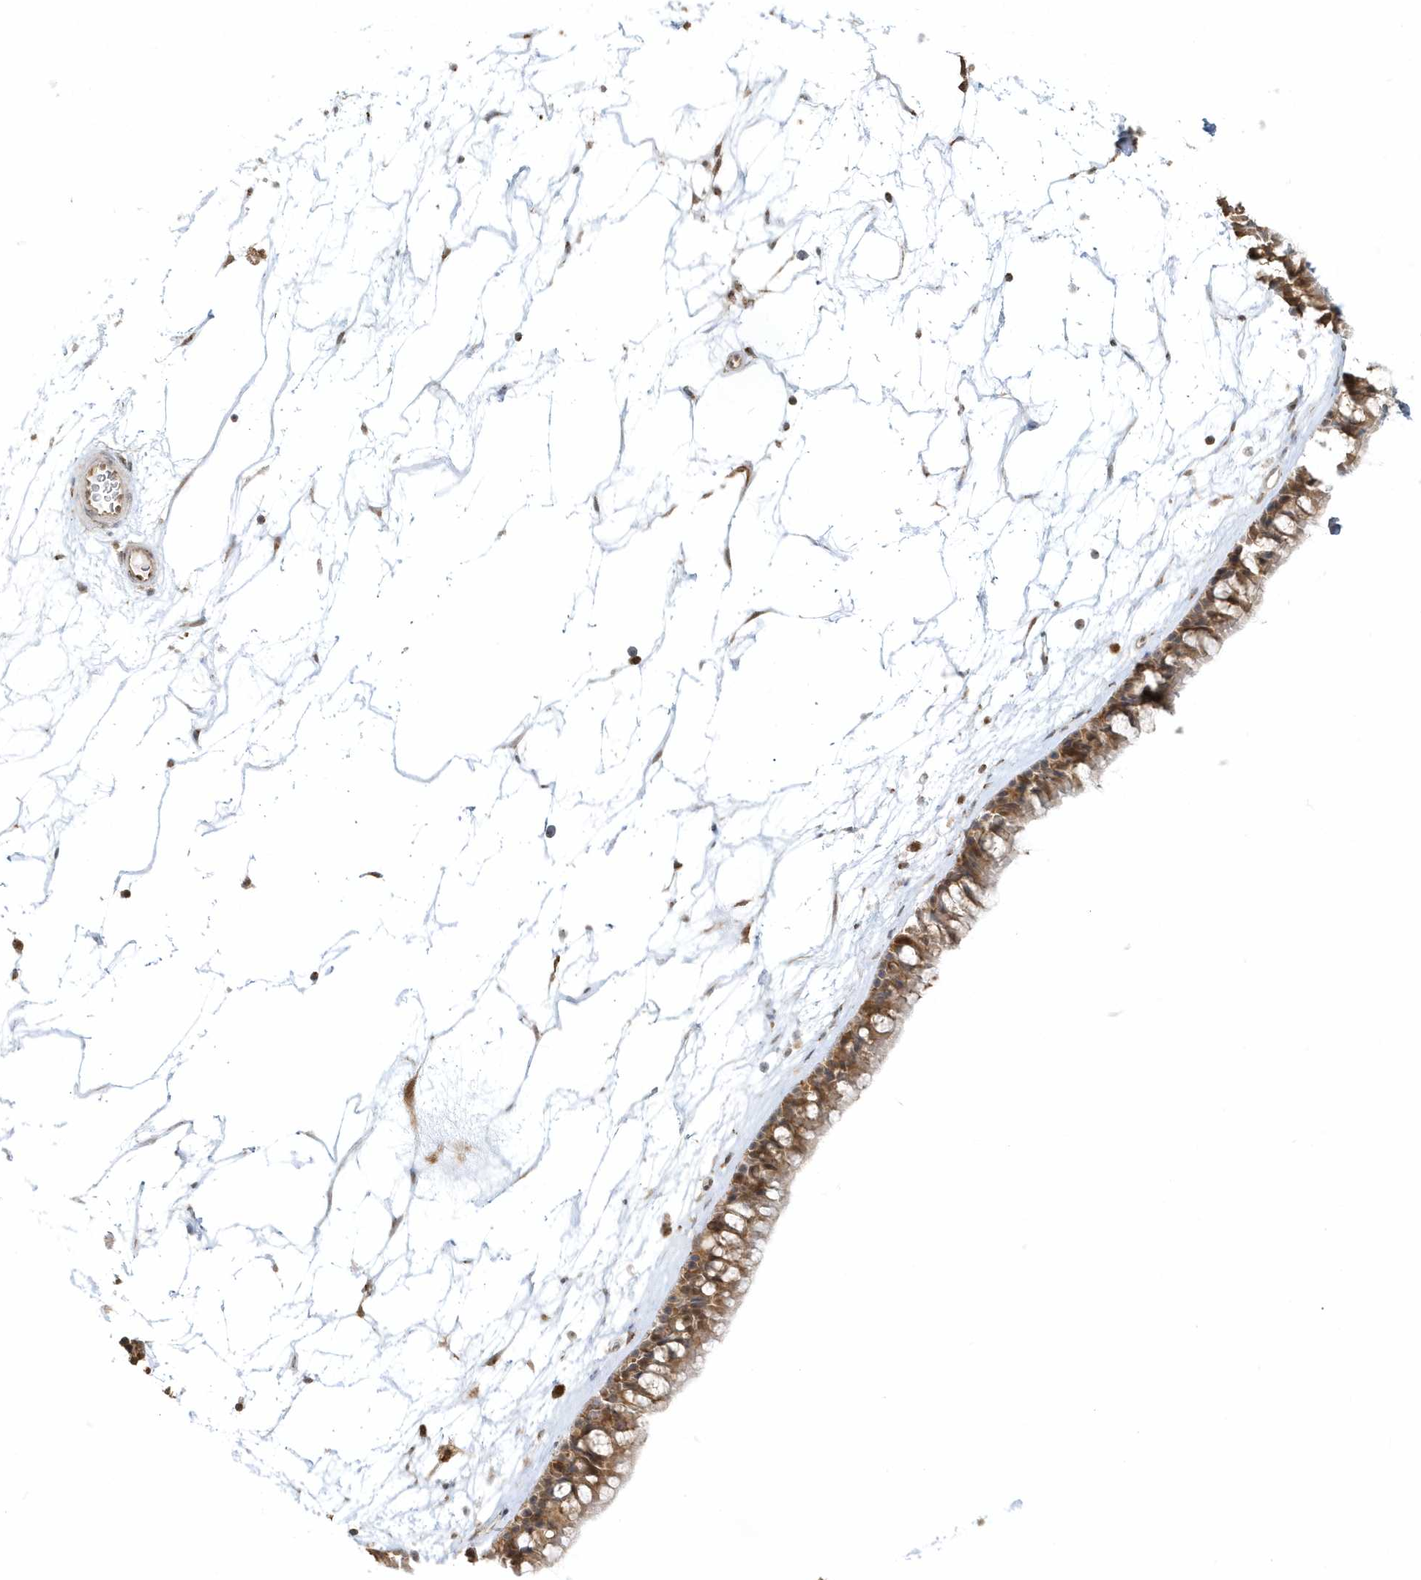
{"staining": {"intensity": "moderate", "quantity": ">75%", "location": "cytoplasmic/membranous,nuclear"}, "tissue": "nasopharynx", "cell_type": "Respiratory epithelial cells", "image_type": "normal", "snomed": [{"axis": "morphology", "description": "Normal tissue, NOS"}, {"axis": "topography", "description": "Nasopharynx"}], "caption": "Immunohistochemistry (IHC) of normal nasopharynx displays medium levels of moderate cytoplasmic/membranous,nuclear positivity in approximately >75% of respiratory epithelial cells. The staining was performed using DAB (3,3'-diaminobenzidine), with brown indicating positive protein expression. Nuclei are stained blue with hematoxylin.", "gene": "PSMD6", "patient": {"sex": "male", "age": 64}}